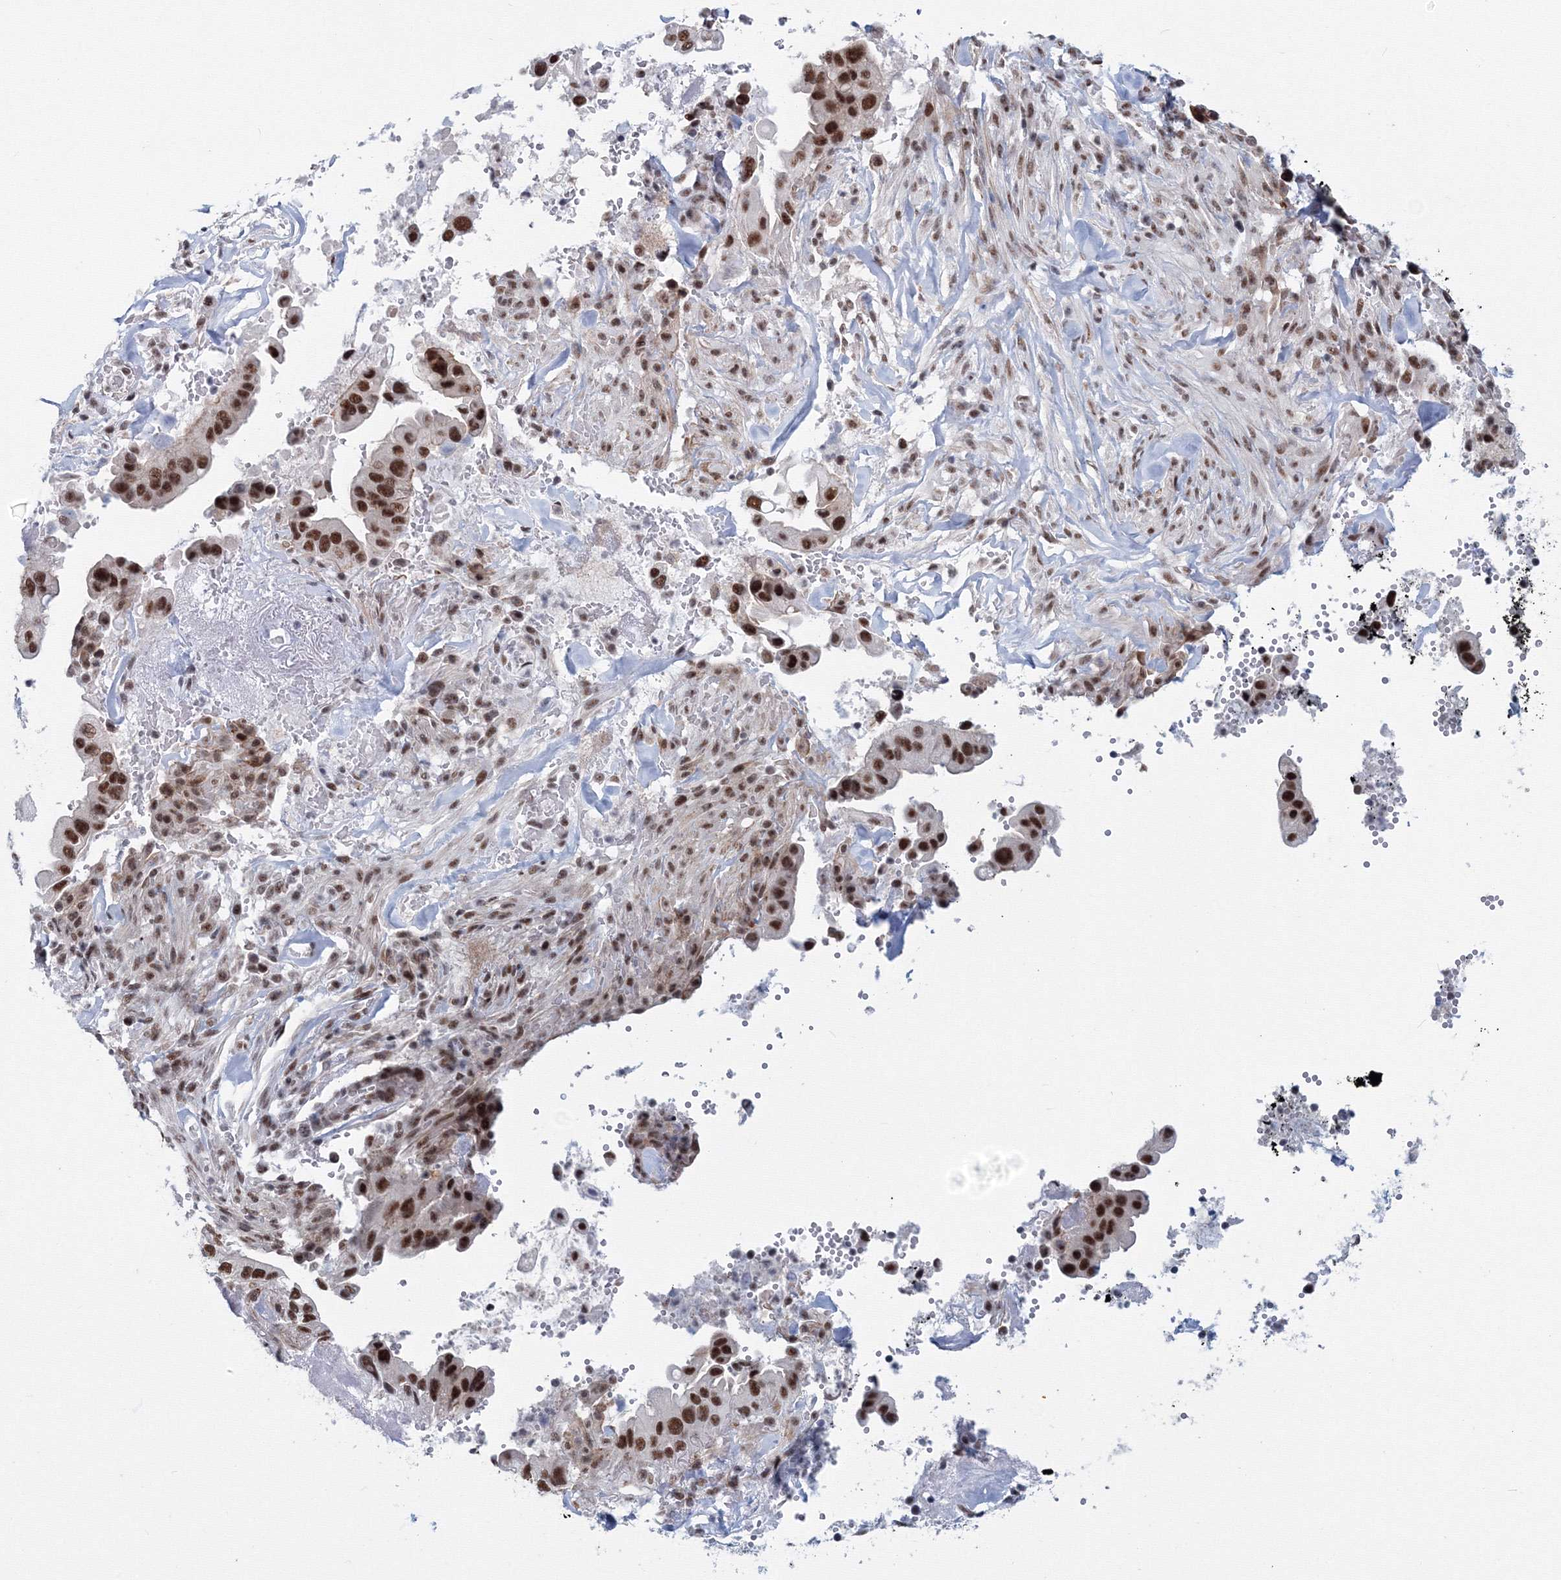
{"staining": {"intensity": "strong", "quantity": ">75%", "location": "nuclear"}, "tissue": "pancreatic cancer", "cell_type": "Tumor cells", "image_type": "cancer", "snomed": [{"axis": "morphology", "description": "Inflammation, NOS"}, {"axis": "morphology", "description": "Adenocarcinoma, NOS"}, {"axis": "topography", "description": "Pancreas"}], "caption": "Immunohistochemical staining of human pancreatic cancer (adenocarcinoma) reveals strong nuclear protein expression in about >75% of tumor cells. (IHC, brightfield microscopy, high magnification).", "gene": "SF3B6", "patient": {"sex": "female", "age": 56}}